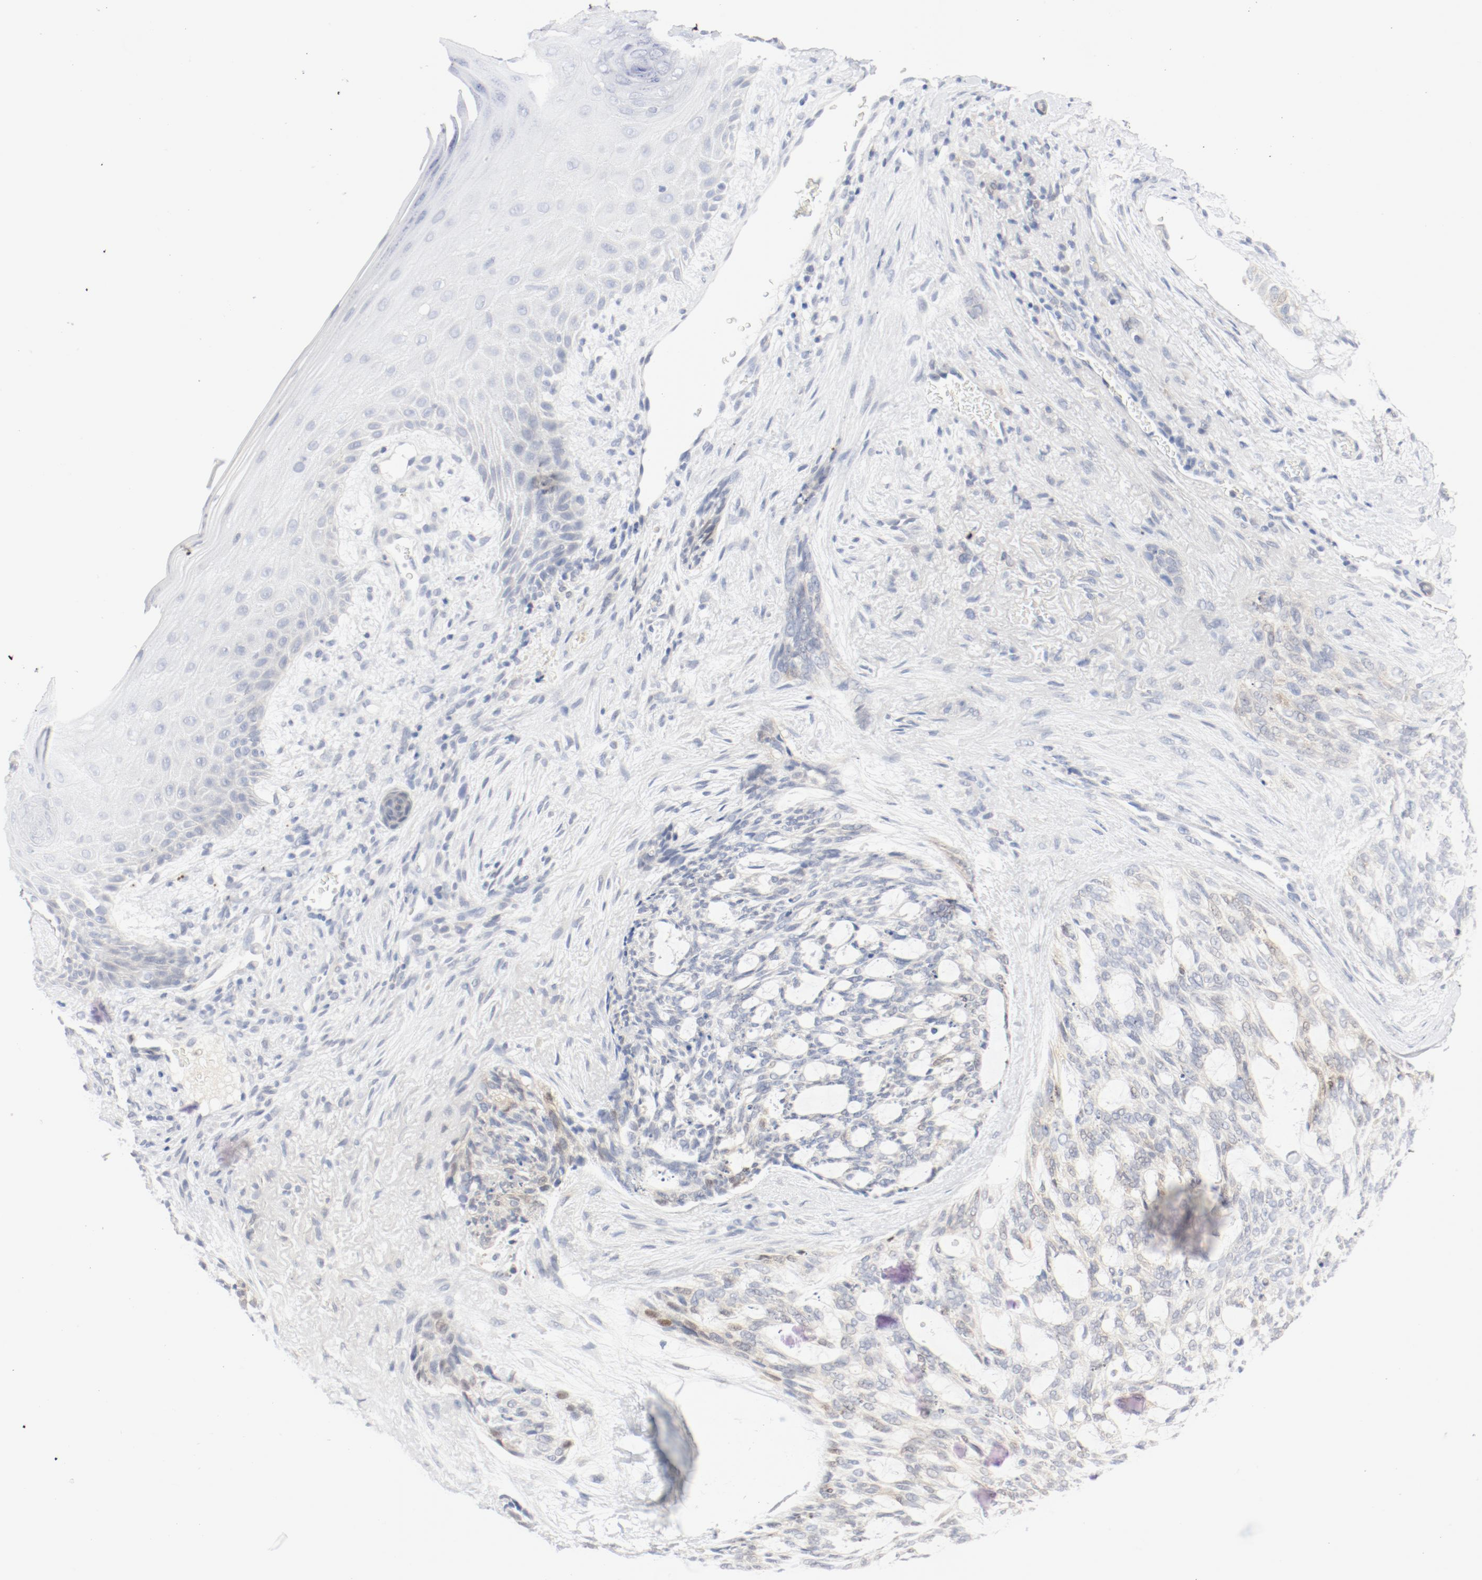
{"staining": {"intensity": "negative", "quantity": "none", "location": "none"}, "tissue": "skin cancer", "cell_type": "Tumor cells", "image_type": "cancer", "snomed": [{"axis": "morphology", "description": "Normal tissue, NOS"}, {"axis": "morphology", "description": "Basal cell carcinoma"}, {"axis": "topography", "description": "Skin"}], "caption": "A micrograph of human skin basal cell carcinoma is negative for staining in tumor cells.", "gene": "PGM1", "patient": {"sex": "female", "age": 71}}